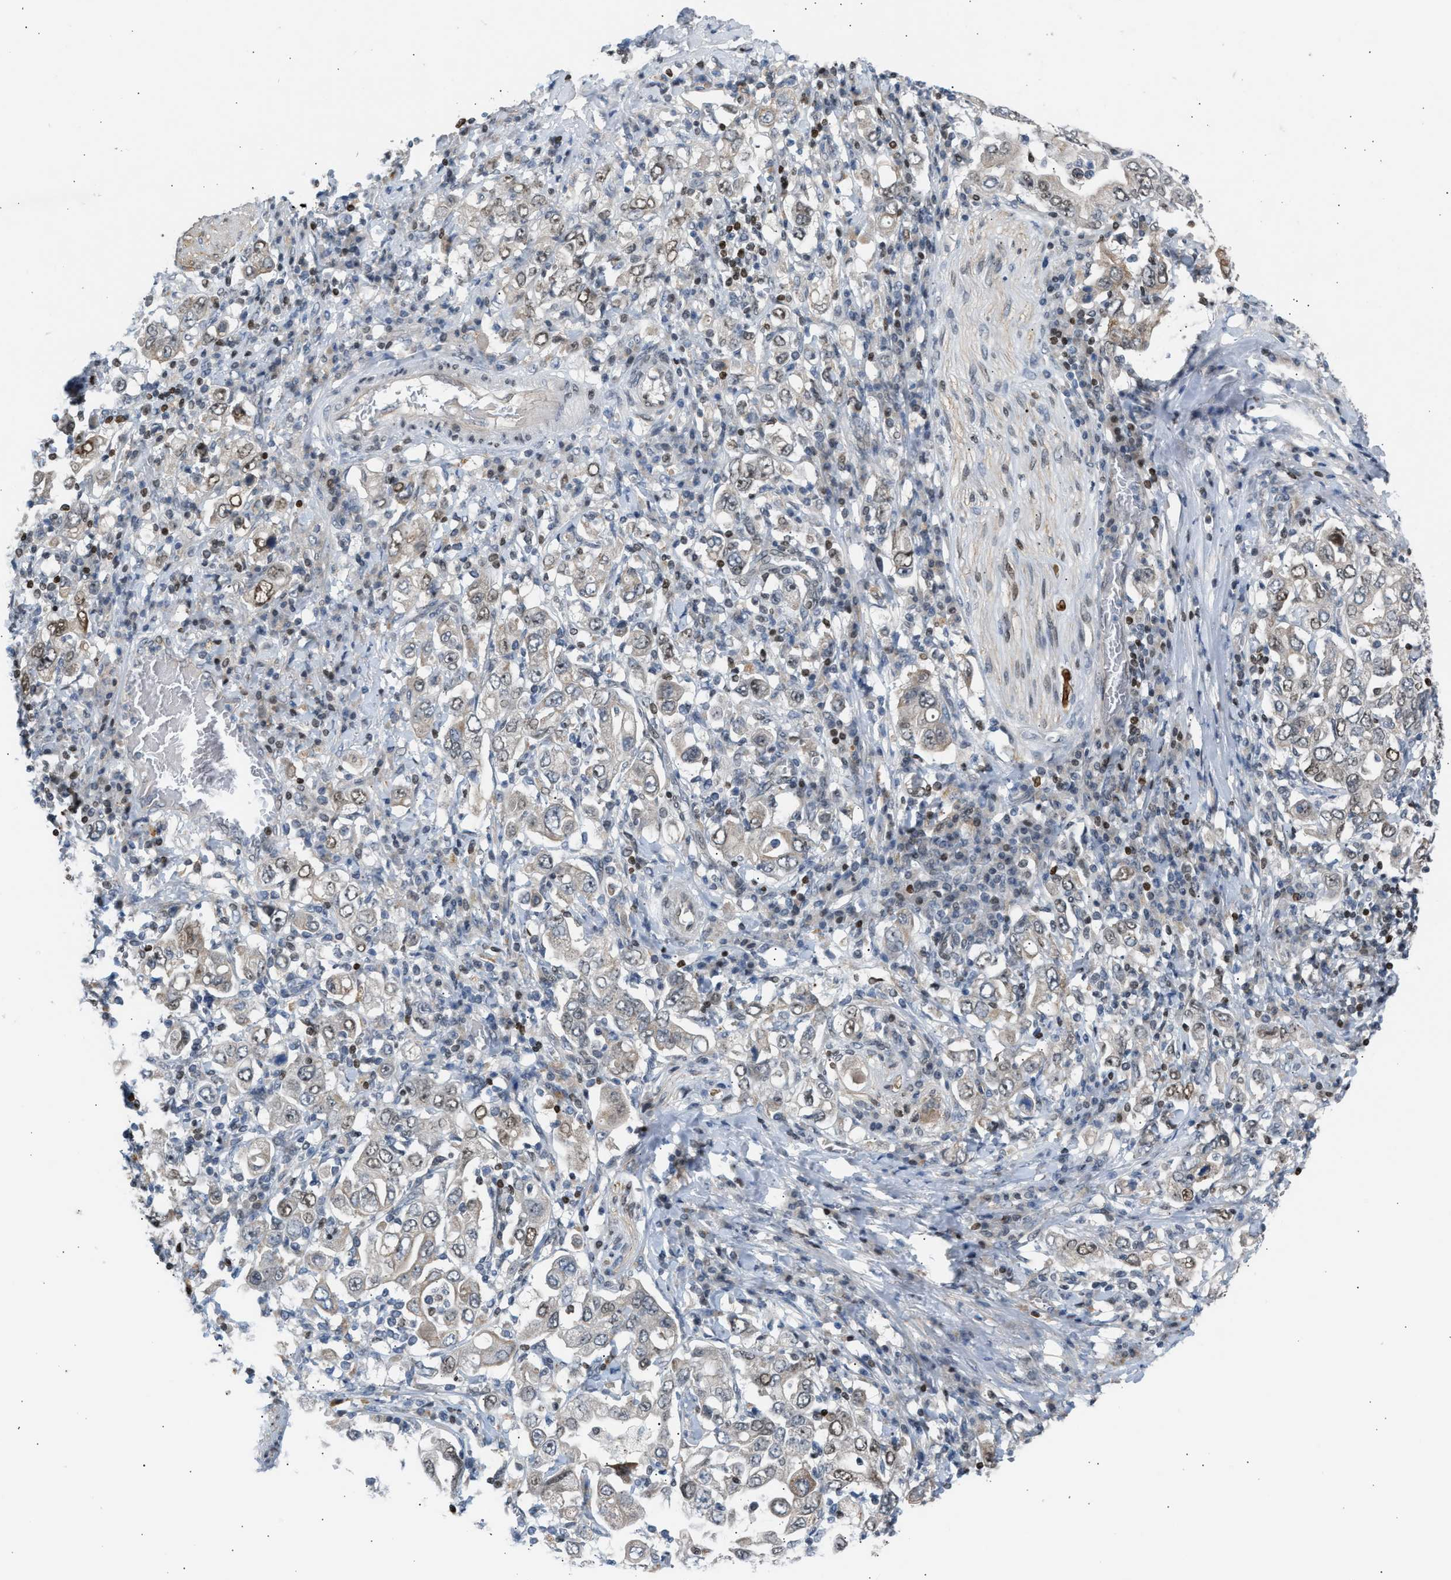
{"staining": {"intensity": "moderate", "quantity": "25%-75%", "location": "nuclear"}, "tissue": "stomach cancer", "cell_type": "Tumor cells", "image_type": "cancer", "snomed": [{"axis": "morphology", "description": "Adenocarcinoma, NOS"}, {"axis": "topography", "description": "Stomach, upper"}], "caption": "Immunohistochemical staining of human stomach cancer (adenocarcinoma) displays moderate nuclear protein positivity in about 25%-75% of tumor cells. Using DAB (brown) and hematoxylin (blue) stains, captured at high magnification using brightfield microscopy.", "gene": "NPS", "patient": {"sex": "male", "age": 62}}